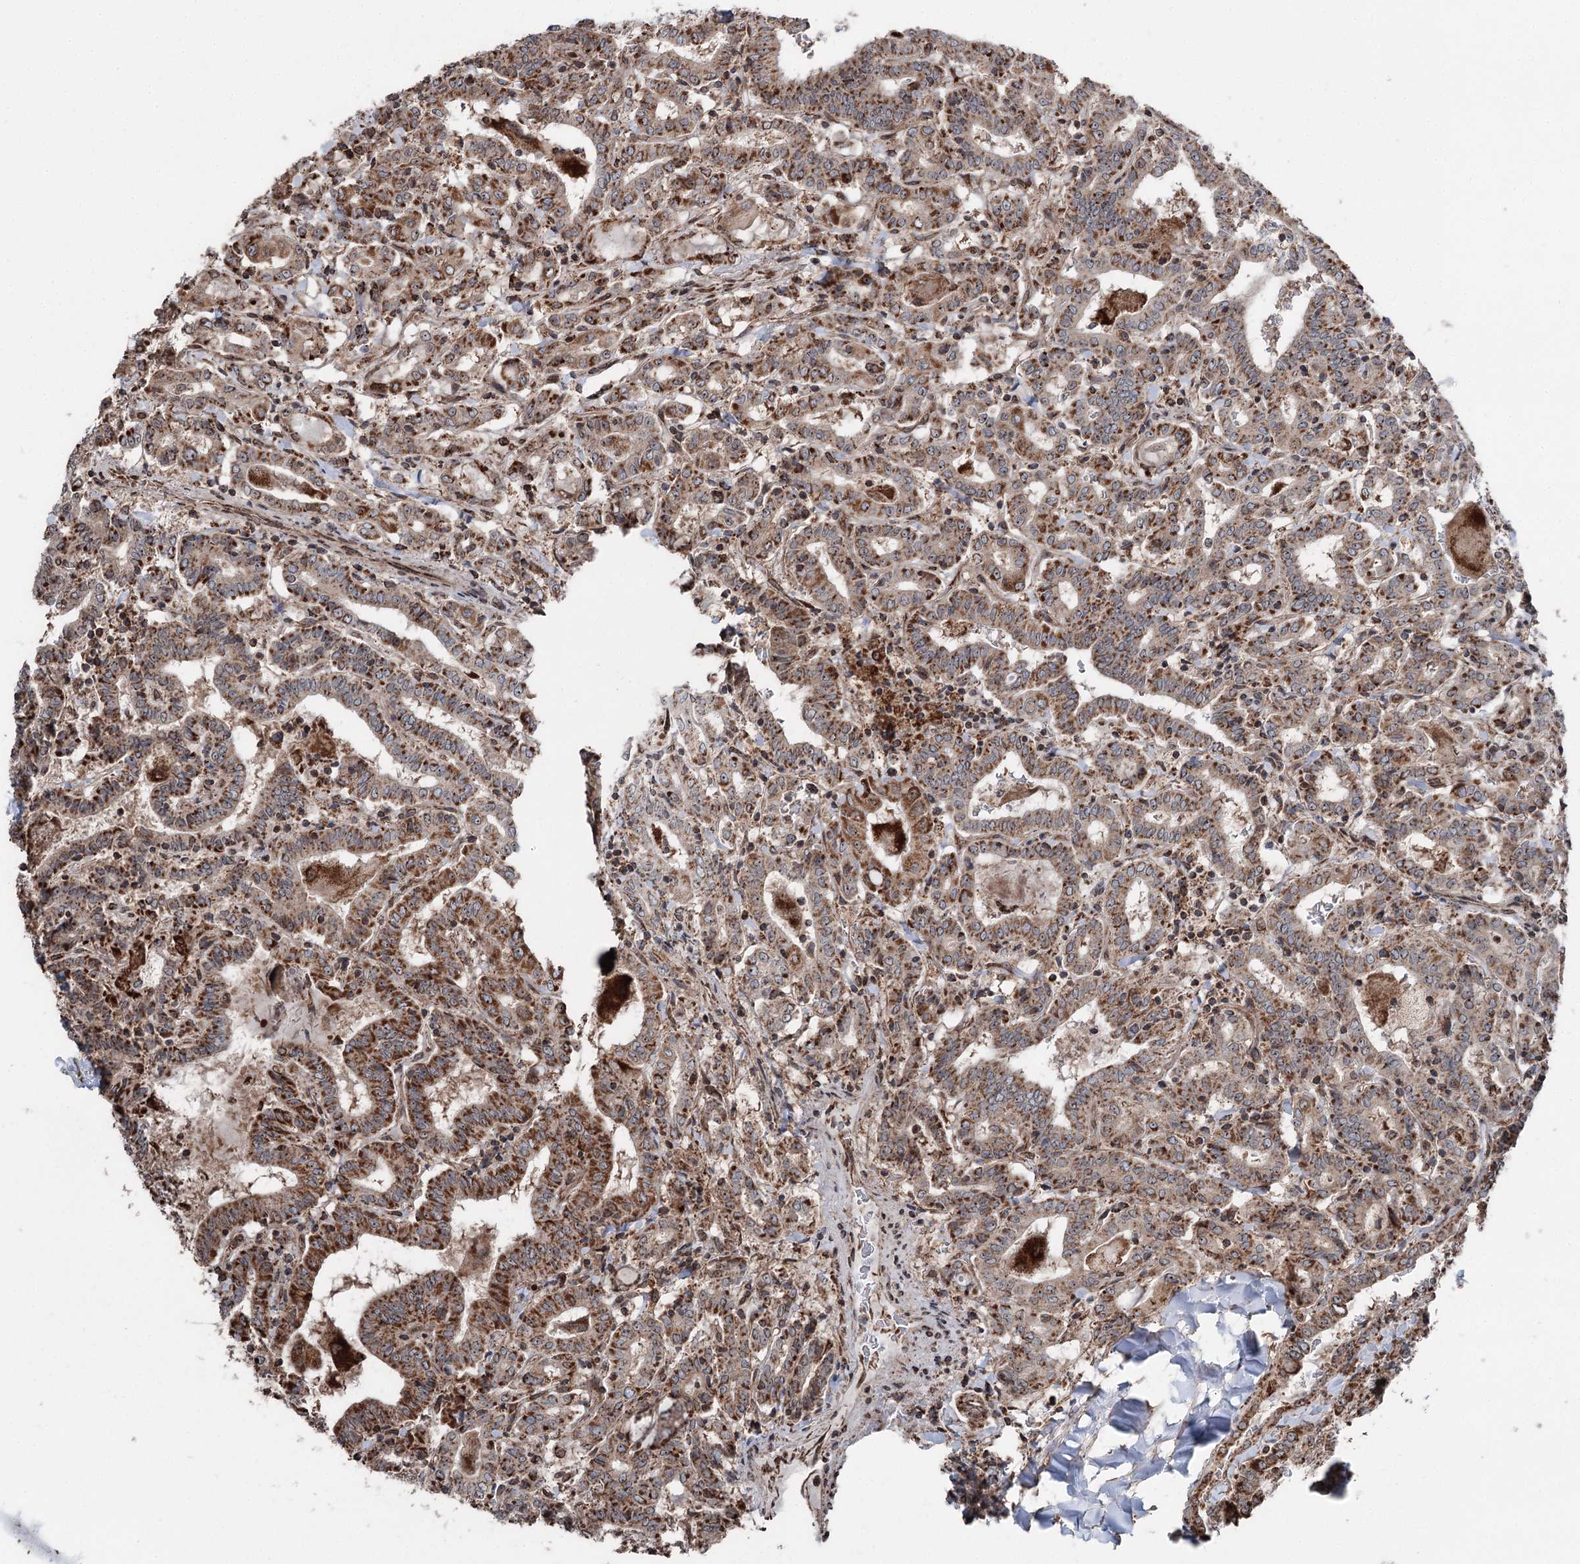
{"staining": {"intensity": "strong", "quantity": ">75%", "location": "cytoplasmic/membranous"}, "tissue": "thyroid cancer", "cell_type": "Tumor cells", "image_type": "cancer", "snomed": [{"axis": "morphology", "description": "Papillary adenocarcinoma, NOS"}, {"axis": "topography", "description": "Thyroid gland"}], "caption": "Papillary adenocarcinoma (thyroid) stained with immunohistochemistry displays strong cytoplasmic/membranous positivity in approximately >75% of tumor cells. (Brightfield microscopy of DAB IHC at high magnification).", "gene": "STEEP1", "patient": {"sex": "female", "age": 72}}